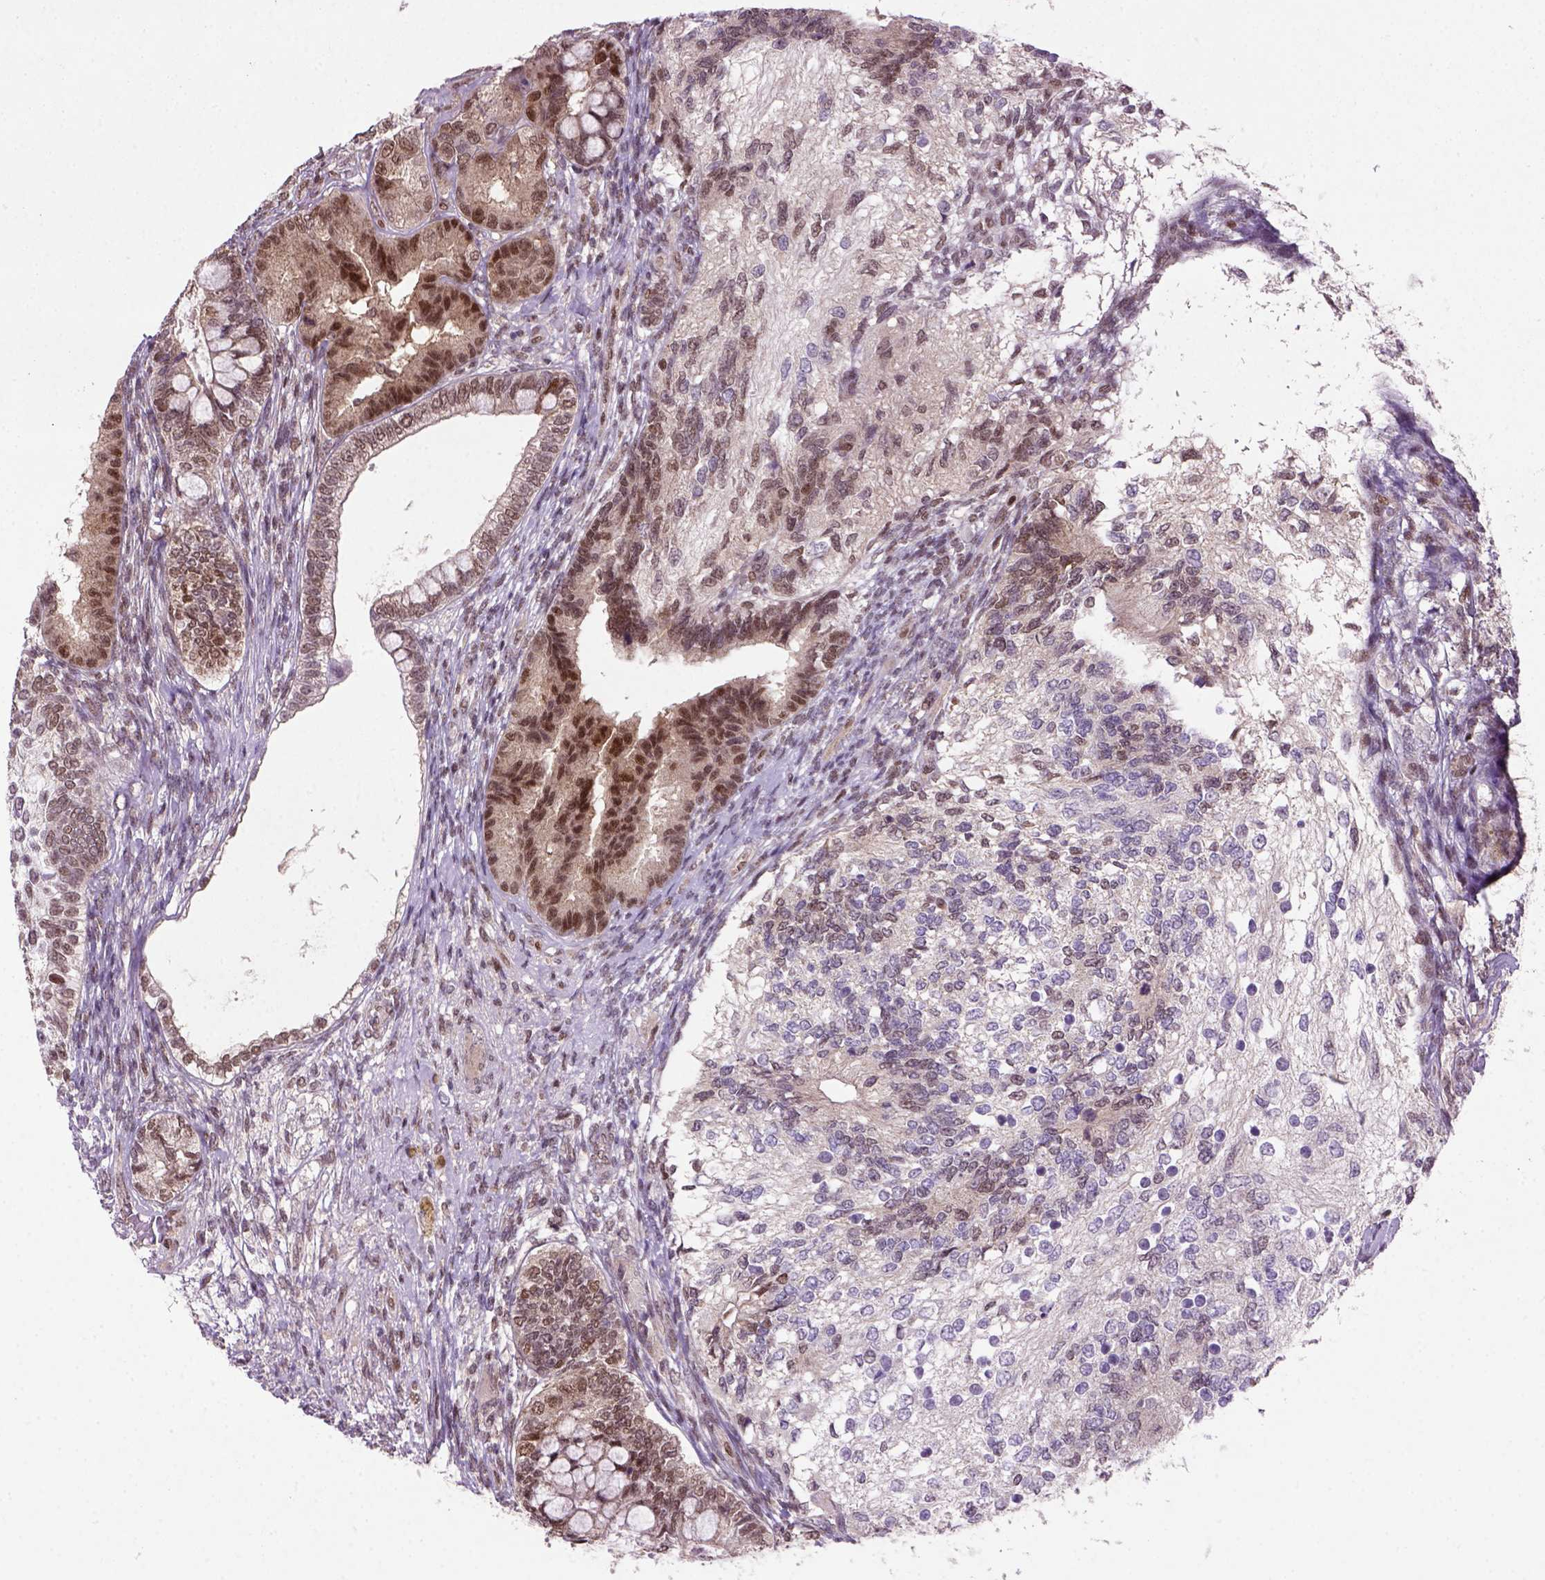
{"staining": {"intensity": "moderate", "quantity": "25%-75%", "location": "nuclear"}, "tissue": "testis cancer", "cell_type": "Tumor cells", "image_type": "cancer", "snomed": [{"axis": "morphology", "description": "Seminoma, NOS"}, {"axis": "morphology", "description": "Carcinoma, Embryonal, NOS"}, {"axis": "topography", "description": "Testis"}], "caption": "Immunohistochemical staining of human testis seminoma demonstrates medium levels of moderate nuclear expression in approximately 25%-75% of tumor cells.", "gene": "MGMT", "patient": {"sex": "male", "age": 41}}